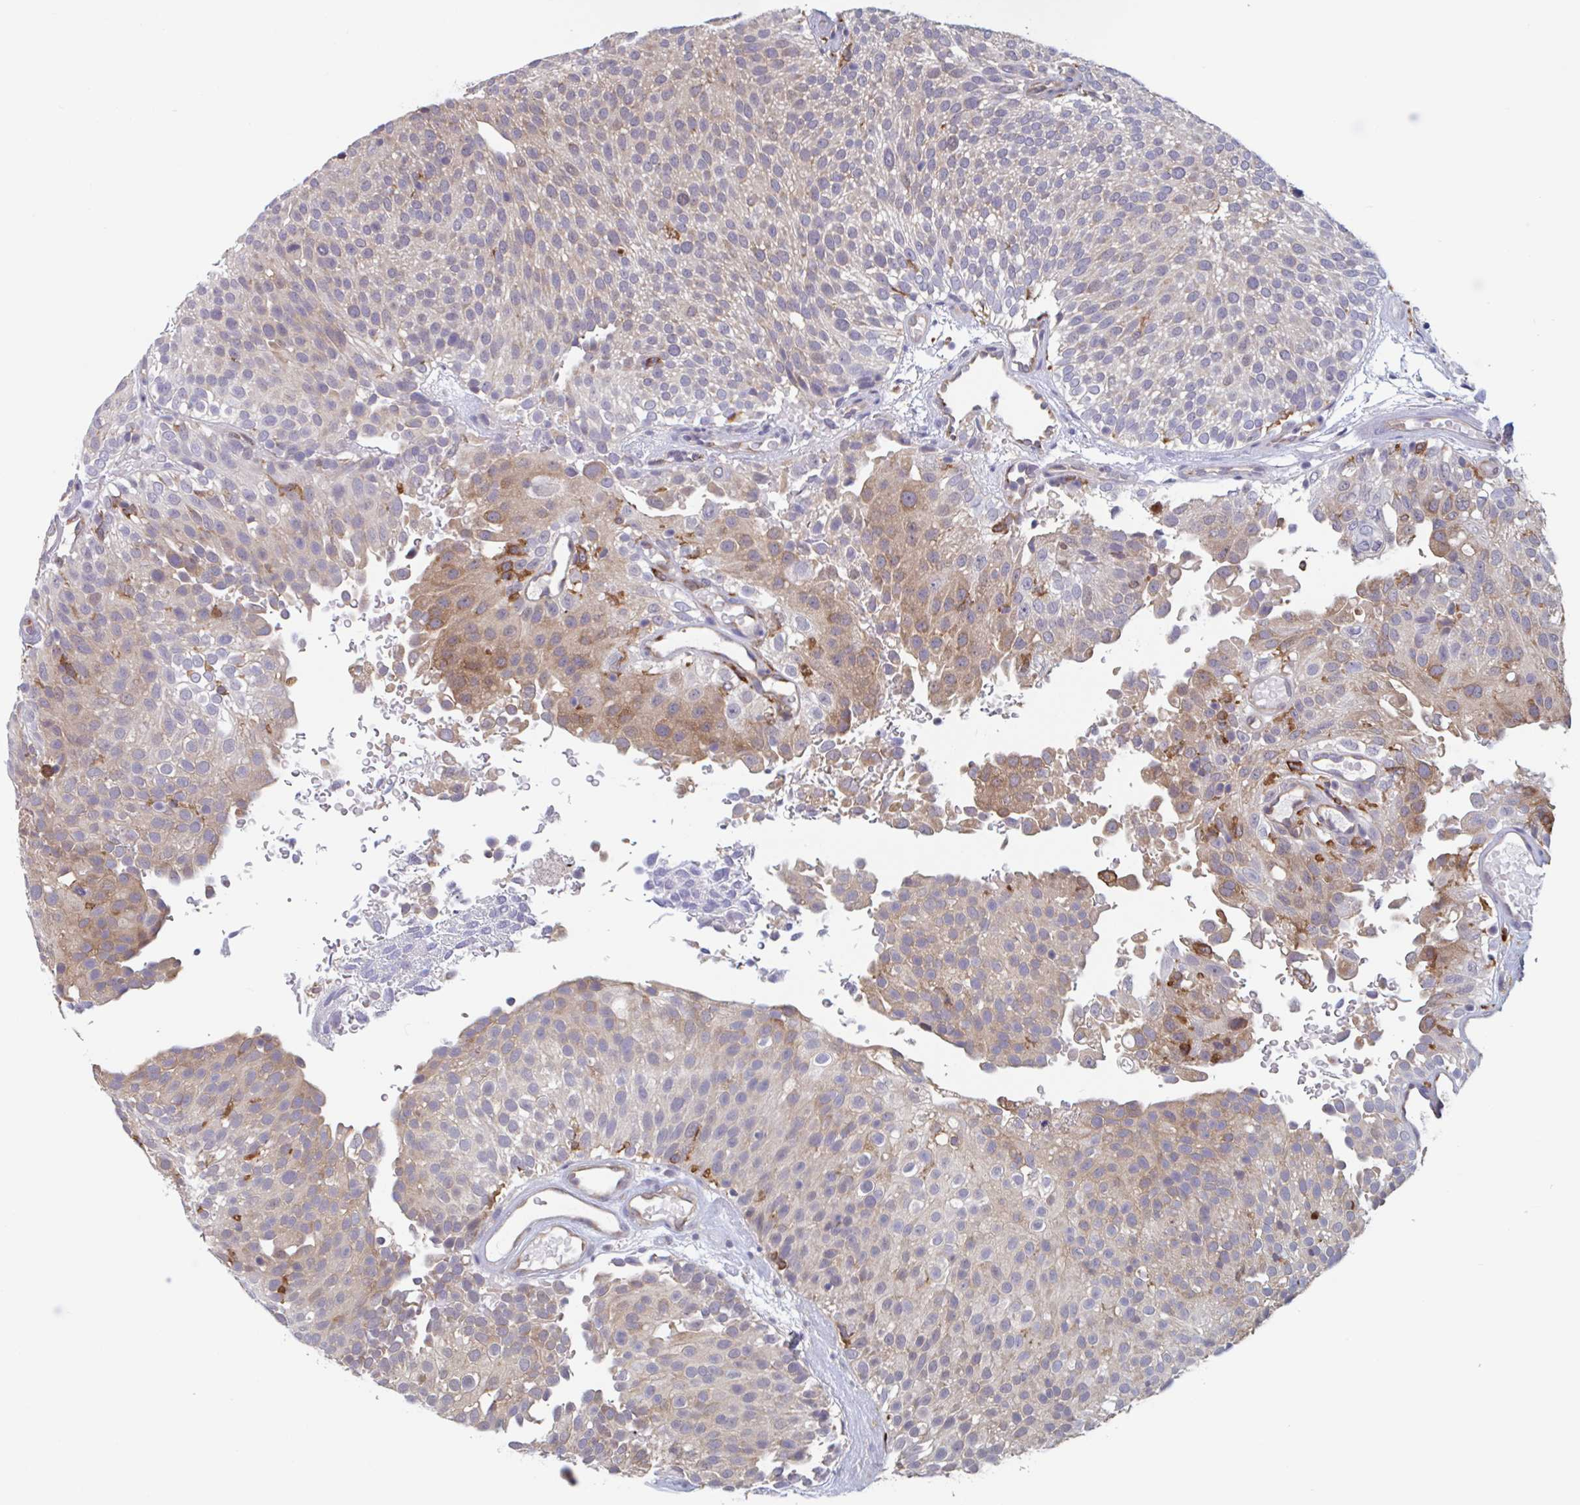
{"staining": {"intensity": "moderate", "quantity": "<25%", "location": "cytoplasmic/membranous"}, "tissue": "urothelial cancer", "cell_type": "Tumor cells", "image_type": "cancer", "snomed": [{"axis": "morphology", "description": "Urothelial carcinoma, Low grade"}, {"axis": "topography", "description": "Urinary bladder"}], "caption": "An immunohistochemistry photomicrograph of tumor tissue is shown. Protein staining in brown shows moderate cytoplasmic/membranous positivity in urothelial carcinoma (low-grade) within tumor cells.", "gene": "SNX8", "patient": {"sex": "male", "age": 78}}